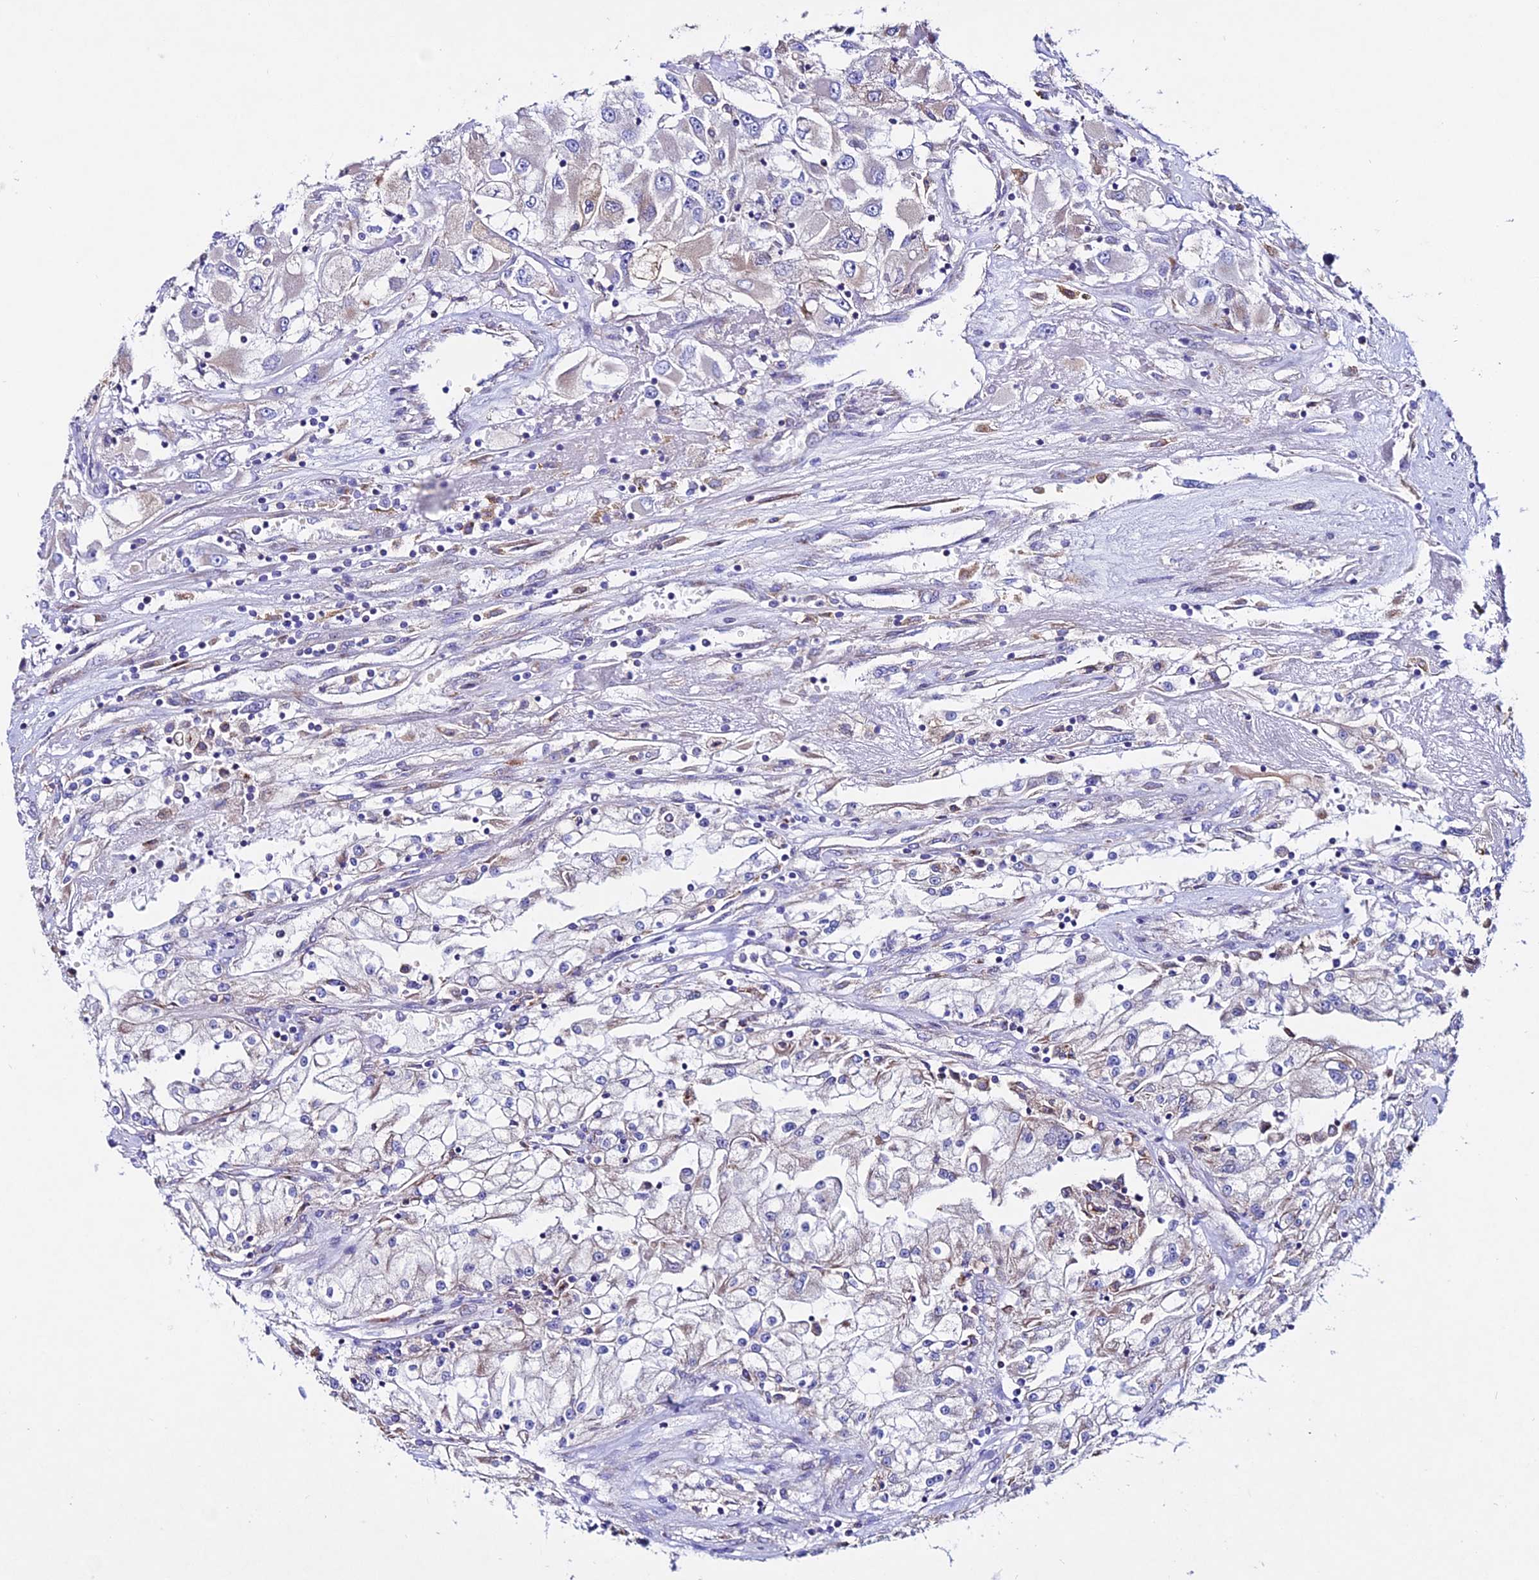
{"staining": {"intensity": "weak", "quantity": "<25%", "location": "cytoplasmic/membranous"}, "tissue": "renal cancer", "cell_type": "Tumor cells", "image_type": "cancer", "snomed": [{"axis": "morphology", "description": "Adenocarcinoma, NOS"}, {"axis": "topography", "description": "Kidney"}], "caption": "Histopathology image shows no protein positivity in tumor cells of renal cancer (adenocarcinoma) tissue.", "gene": "OR51Q1", "patient": {"sex": "female", "age": 52}}